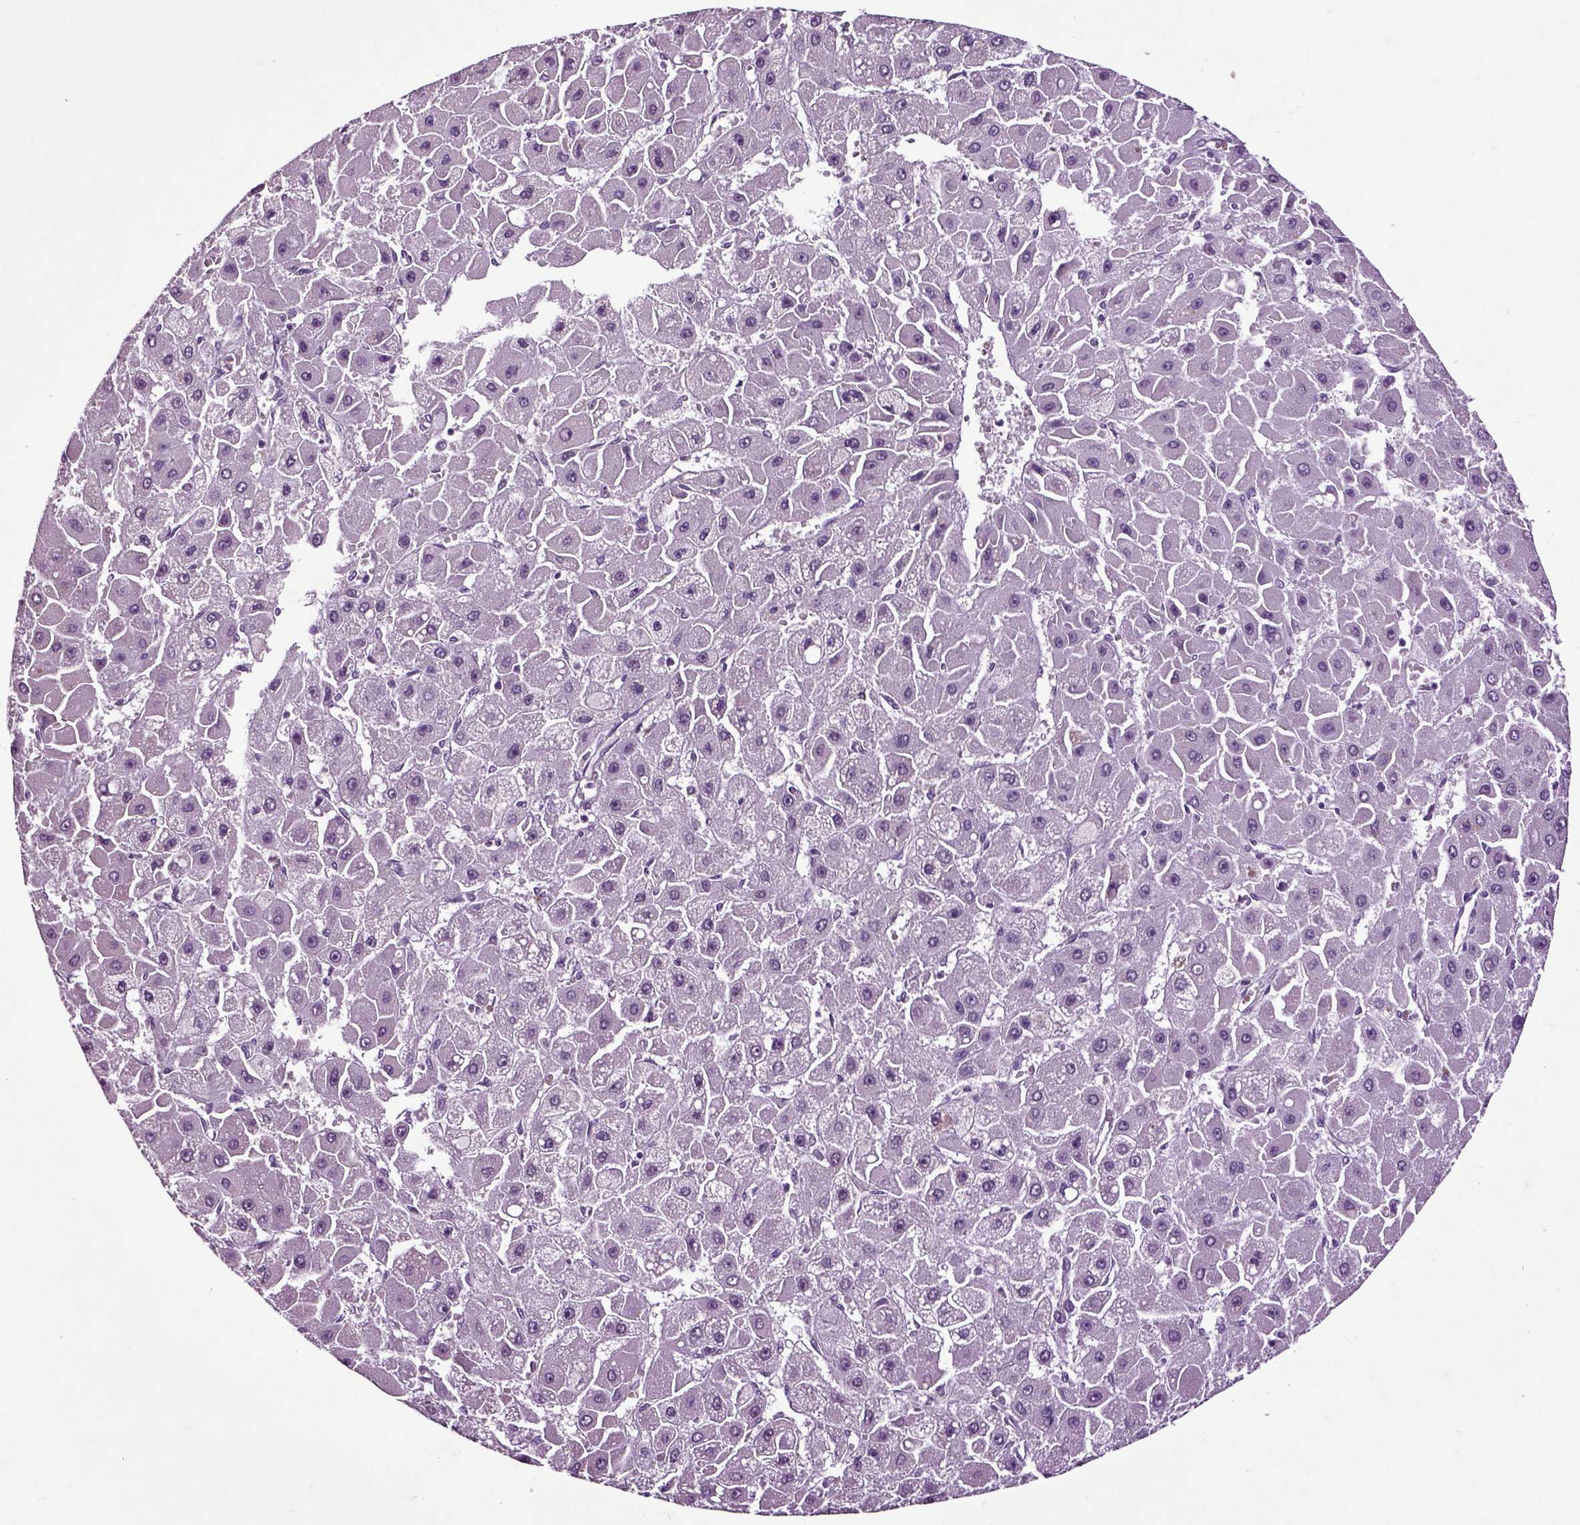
{"staining": {"intensity": "negative", "quantity": "none", "location": "none"}, "tissue": "liver cancer", "cell_type": "Tumor cells", "image_type": "cancer", "snomed": [{"axis": "morphology", "description": "Carcinoma, Hepatocellular, NOS"}, {"axis": "topography", "description": "Liver"}], "caption": "Immunohistochemical staining of human hepatocellular carcinoma (liver) shows no significant staining in tumor cells. (DAB (3,3'-diaminobenzidine) immunohistochemistry (IHC) visualized using brightfield microscopy, high magnification).", "gene": "CRHR1", "patient": {"sex": "female", "age": 25}}